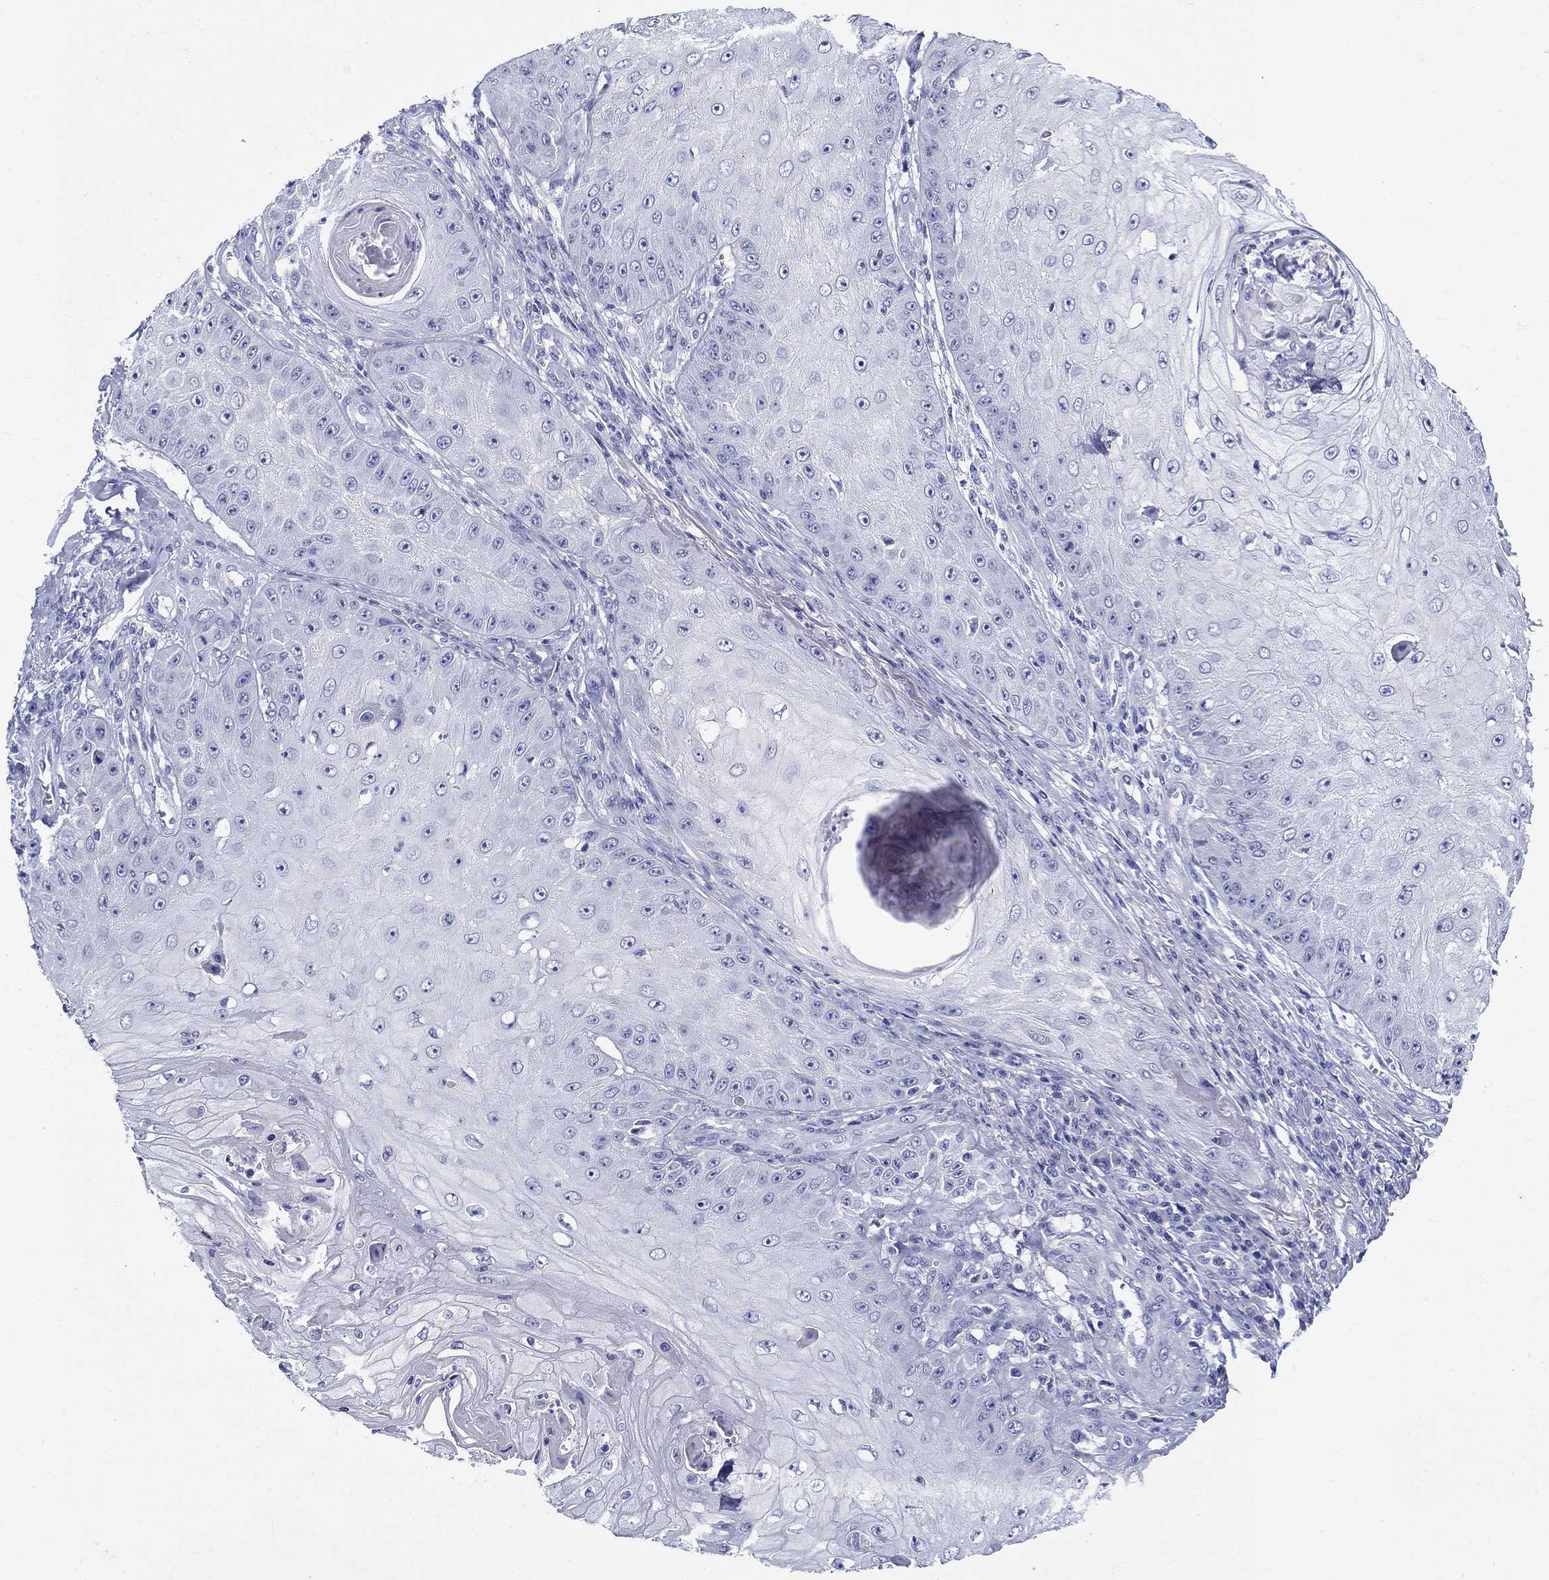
{"staining": {"intensity": "negative", "quantity": "none", "location": "none"}, "tissue": "skin cancer", "cell_type": "Tumor cells", "image_type": "cancer", "snomed": [{"axis": "morphology", "description": "Squamous cell carcinoma, NOS"}, {"axis": "topography", "description": "Skin"}], "caption": "The histopathology image shows no staining of tumor cells in skin cancer. The staining is performed using DAB (3,3'-diaminobenzidine) brown chromogen with nuclei counter-stained in using hematoxylin.", "gene": "CRYGD", "patient": {"sex": "male", "age": 70}}